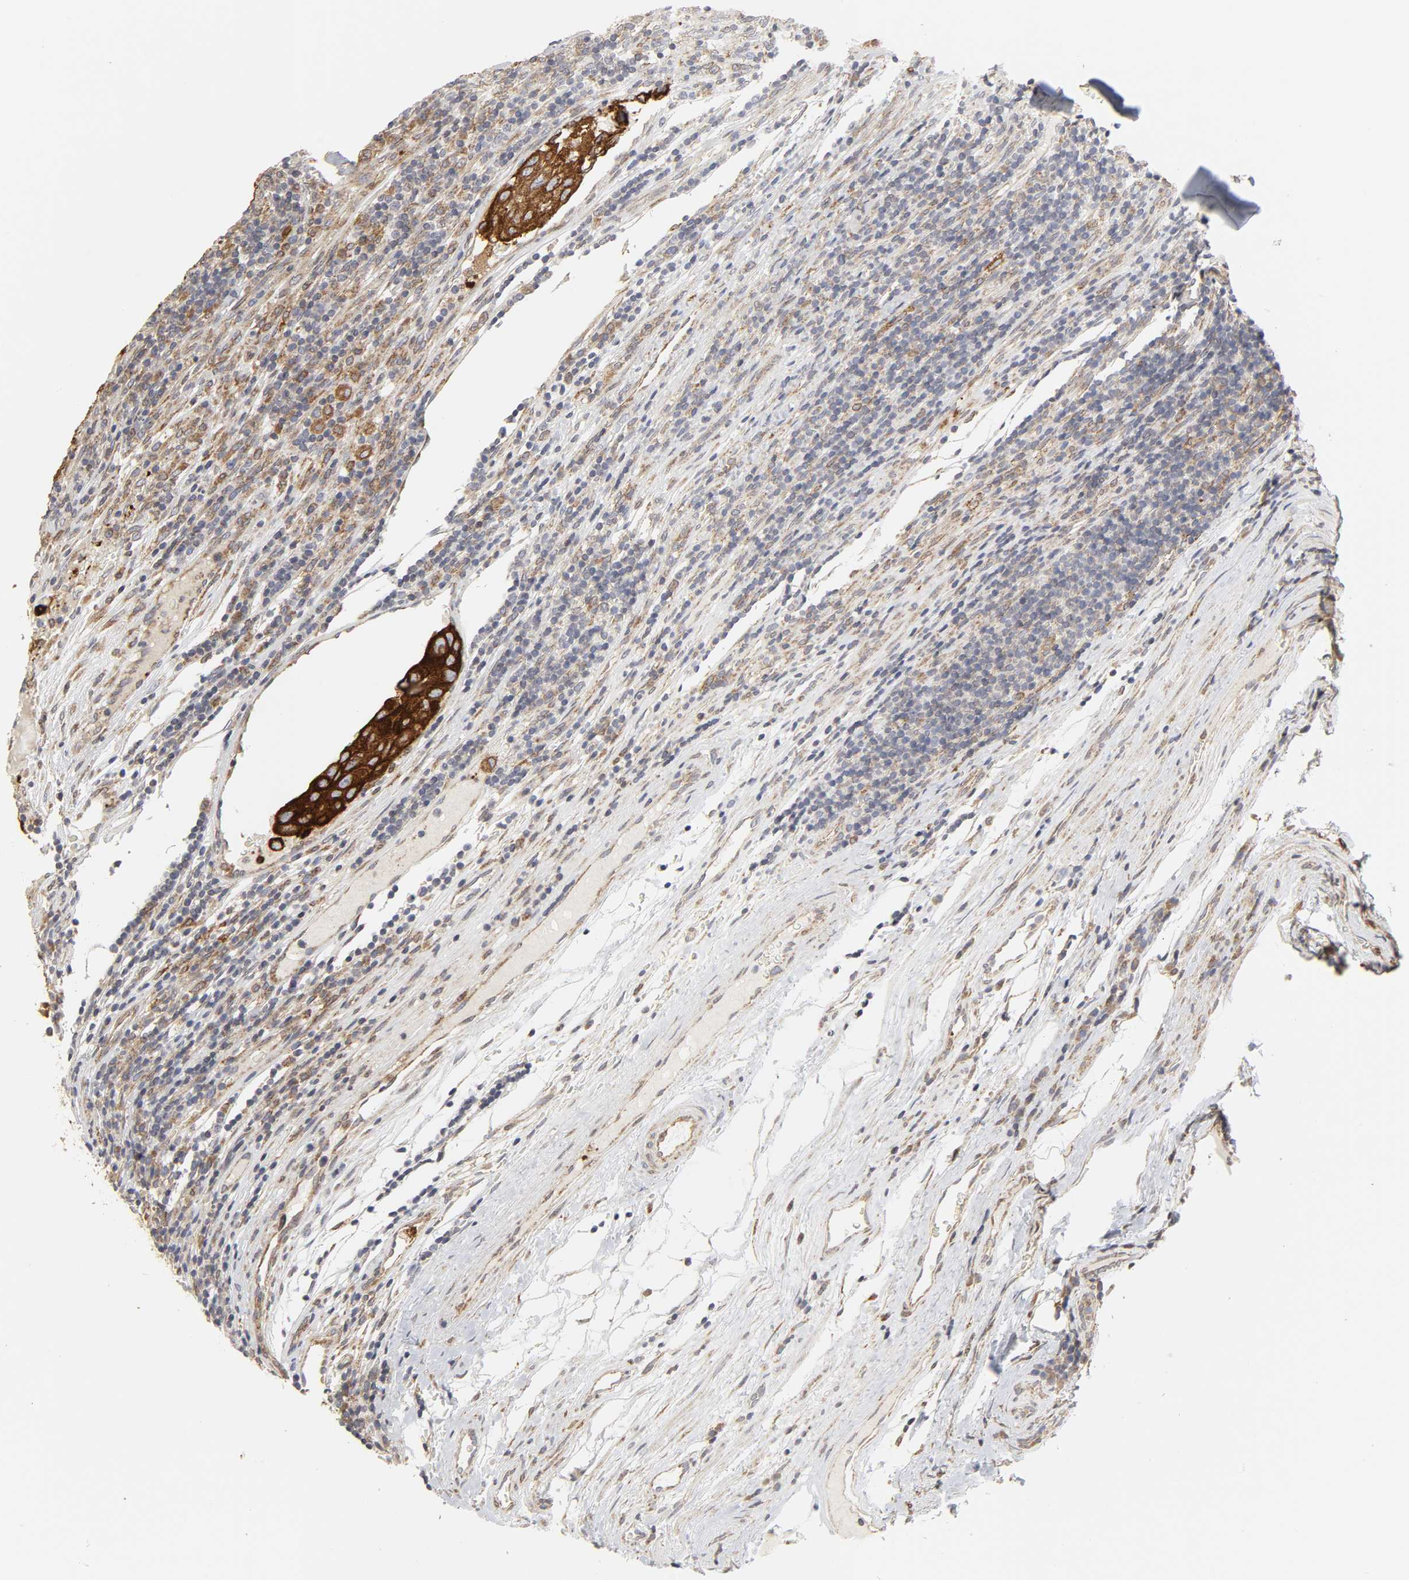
{"staining": {"intensity": "strong", "quantity": ">75%", "location": "cytoplasmic/membranous"}, "tissue": "urothelial cancer", "cell_type": "Tumor cells", "image_type": "cancer", "snomed": [{"axis": "morphology", "description": "Urothelial carcinoma, High grade"}, {"axis": "topography", "description": "Lymph node"}, {"axis": "topography", "description": "Urinary bladder"}], "caption": "High-grade urothelial carcinoma stained for a protein (brown) exhibits strong cytoplasmic/membranous positive positivity in approximately >75% of tumor cells.", "gene": "POR", "patient": {"sex": "male", "age": 51}}